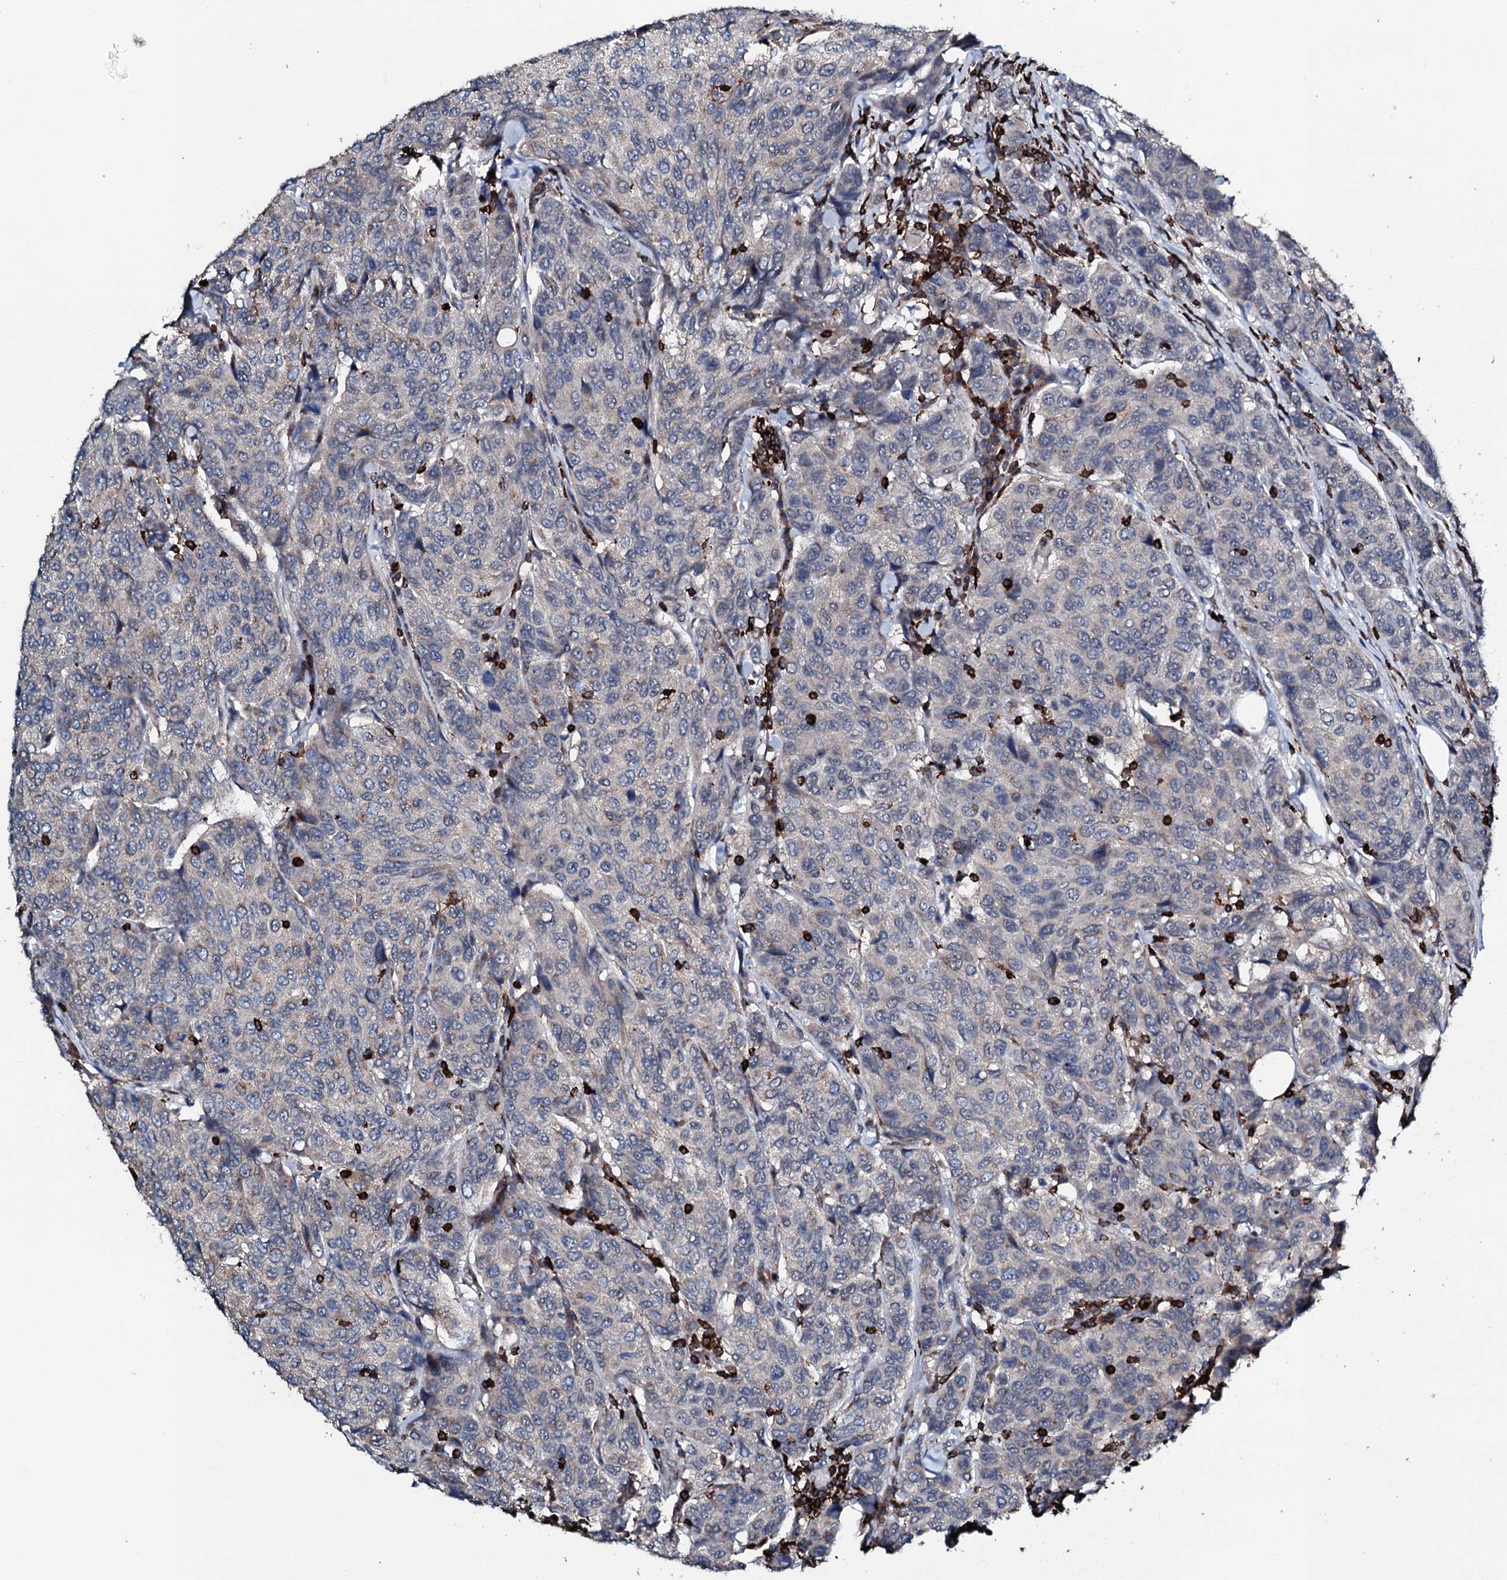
{"staining": {"intensity": "negative", "quantity": "none", "location": "none"}, "tissue": "breast cancer", "cell_type": "Tumor cells", "image_type": "cancer", "snomed": [{"axis": "morphology", "description": "Duct carcinoma"}, {"axis": "topography", "description": "Breast"}], "caption": "This is an immunohistochemistry image of human infiltrating ductal carcinoma (breast). There is no positivity in tumor cells.", "gene": "OGFOD2", "patient": {"sex": "female", "age": 55}}